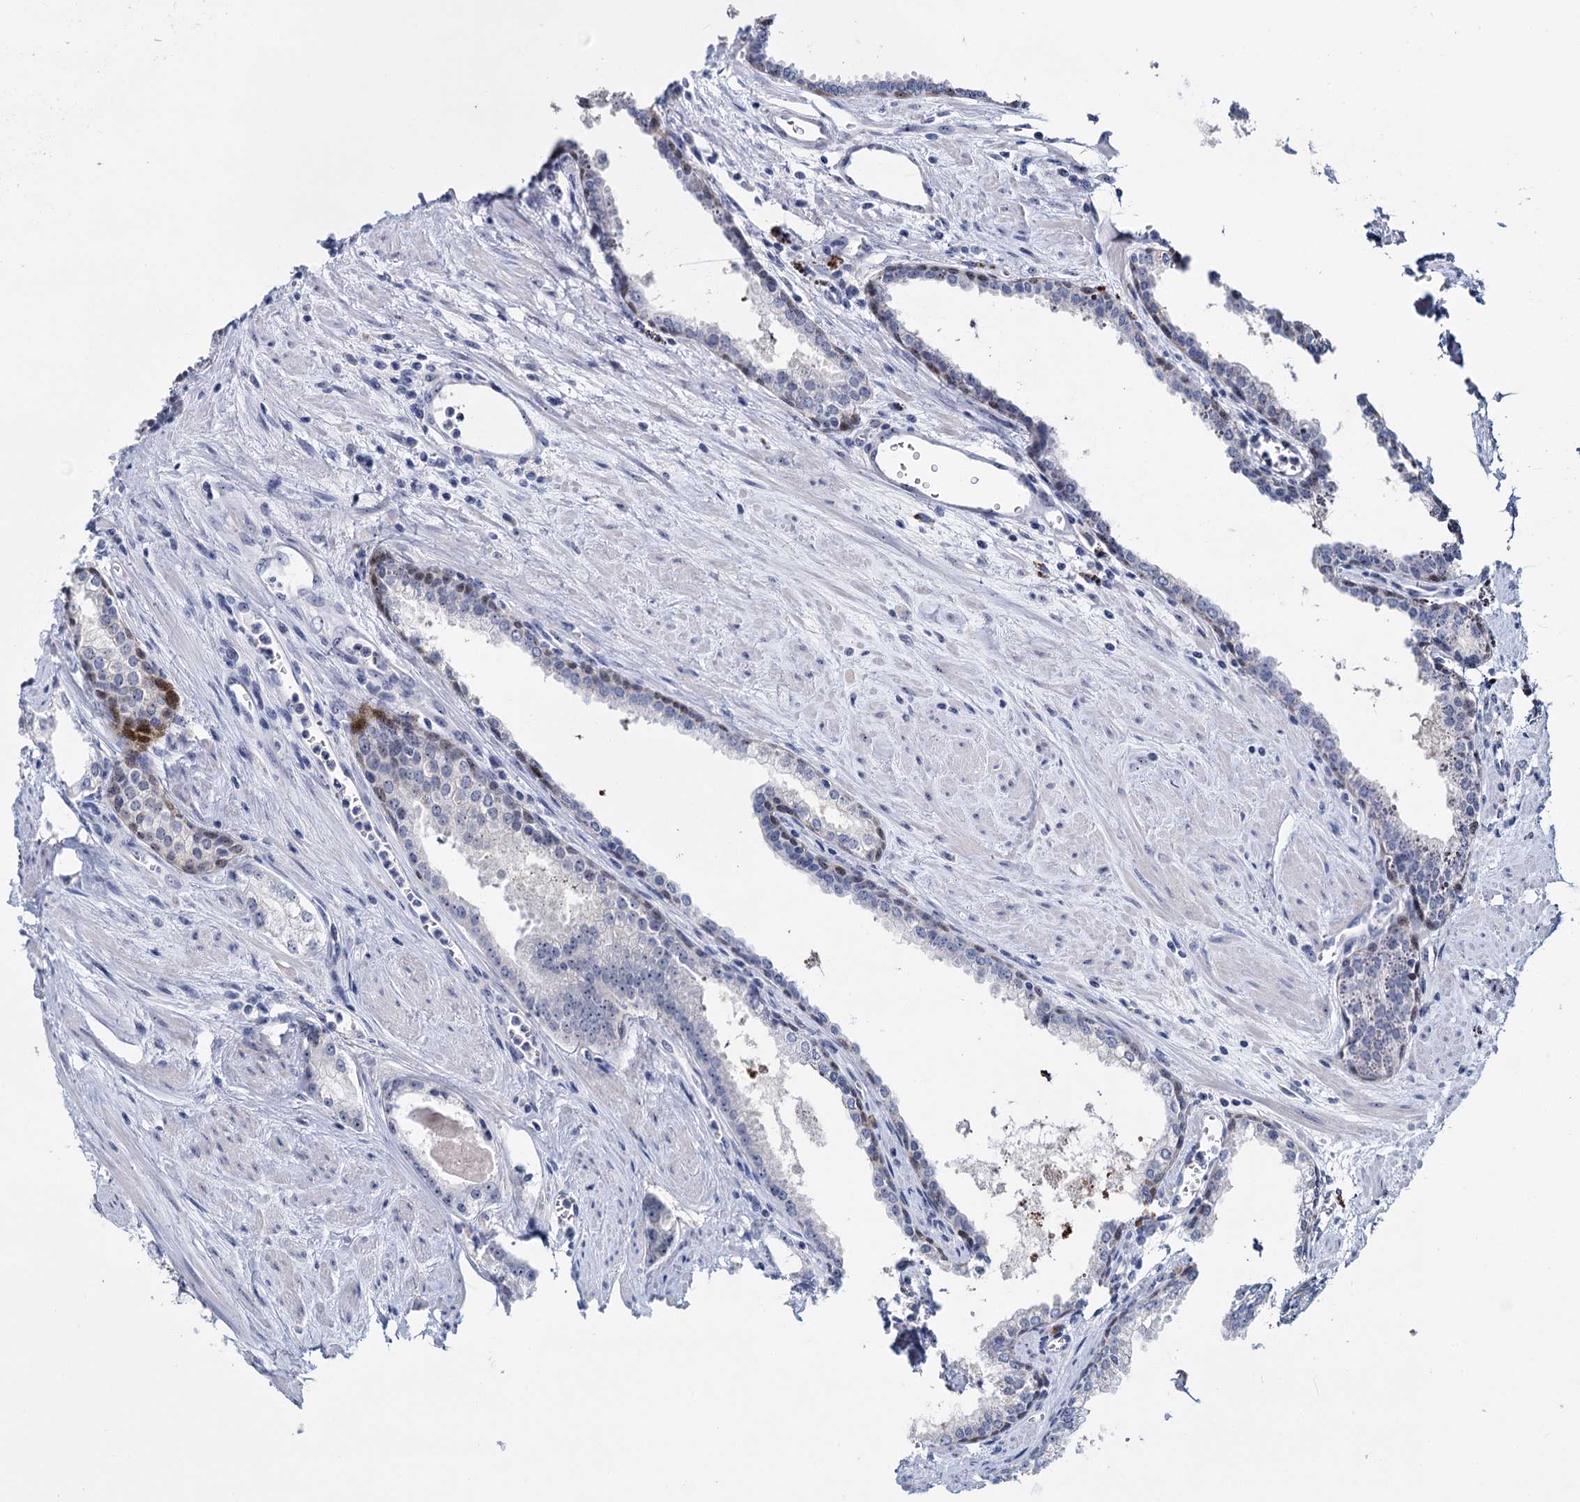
{"staining": {"intensity": "negative", "quantity": "none", "location": "none"}, "tissue": "prostate cancer", "cell_type": "Tumor cells", "image_type": "cancer", "snomed": [{"axis": "morphology", "description": "Adenocarcinoma, Low grade"}, {"axis": "topography", "description": "Prostate and seminal vesicle, NOS"}], "caption": "Prostate low-grade adenocarcinoma stained for a protein using immunohistochemistry shows no staining tumor cells.", "gene": "SFN", "patient": {"sex": "male", "age": 60}}